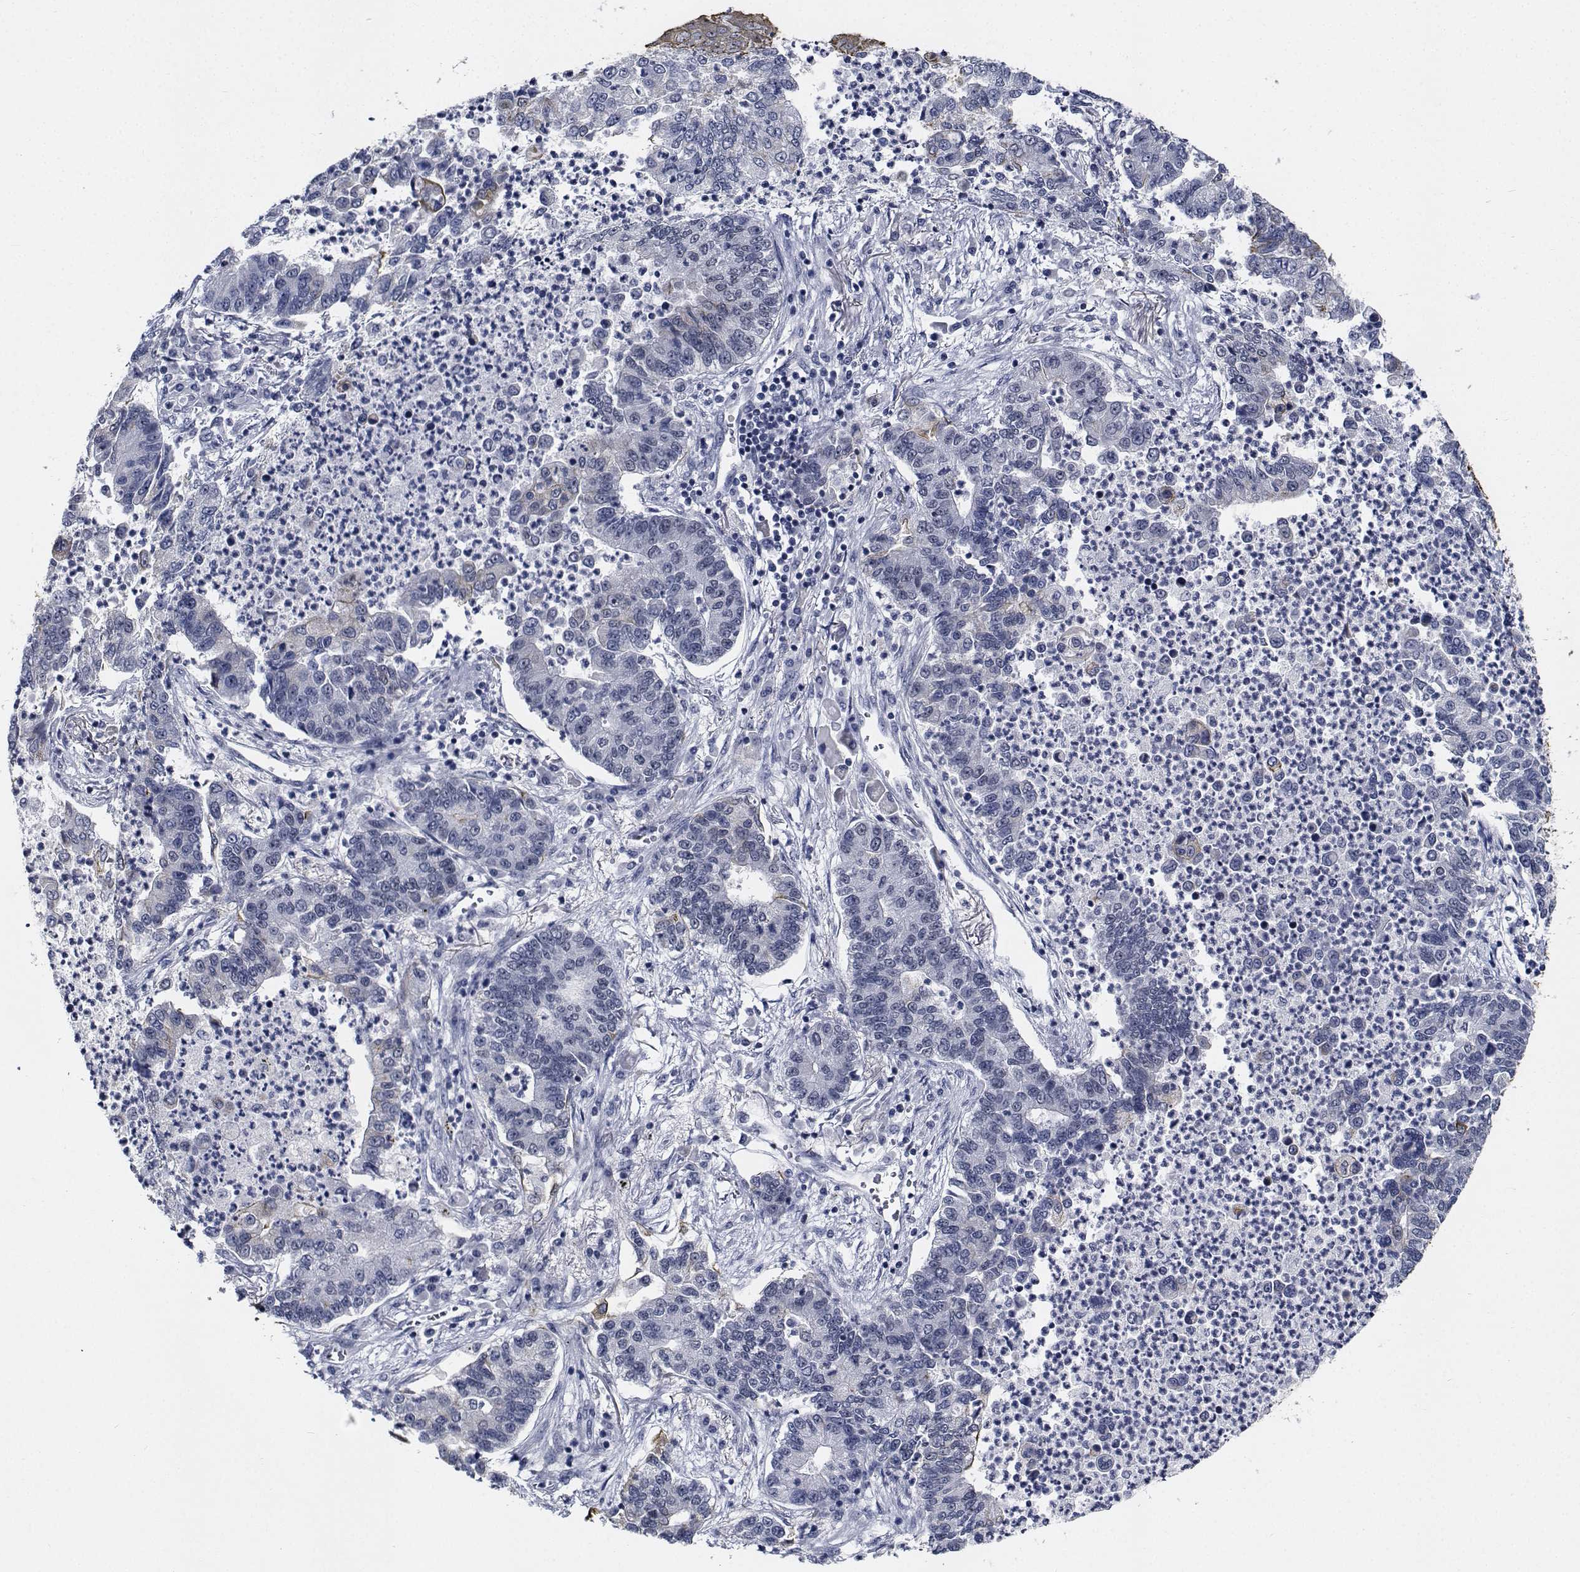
{"staining": {"intensity": "negative", "quantity": "none", "location": "none"}, "tissue": "lung cancer", "cell_type": "Tumor cells", "image_type": "cancer", "snomed": [{"axis": "morphology", "description": "Adenocarcinoma, NOS"}, {"axis": "topography", "description": "Lung"}], "caption": "Tumor cells are negative for protein expression in human adenocarcinoma (lung).", "gene": "NVL", "patient": {"sex": "female", "age": 57}}